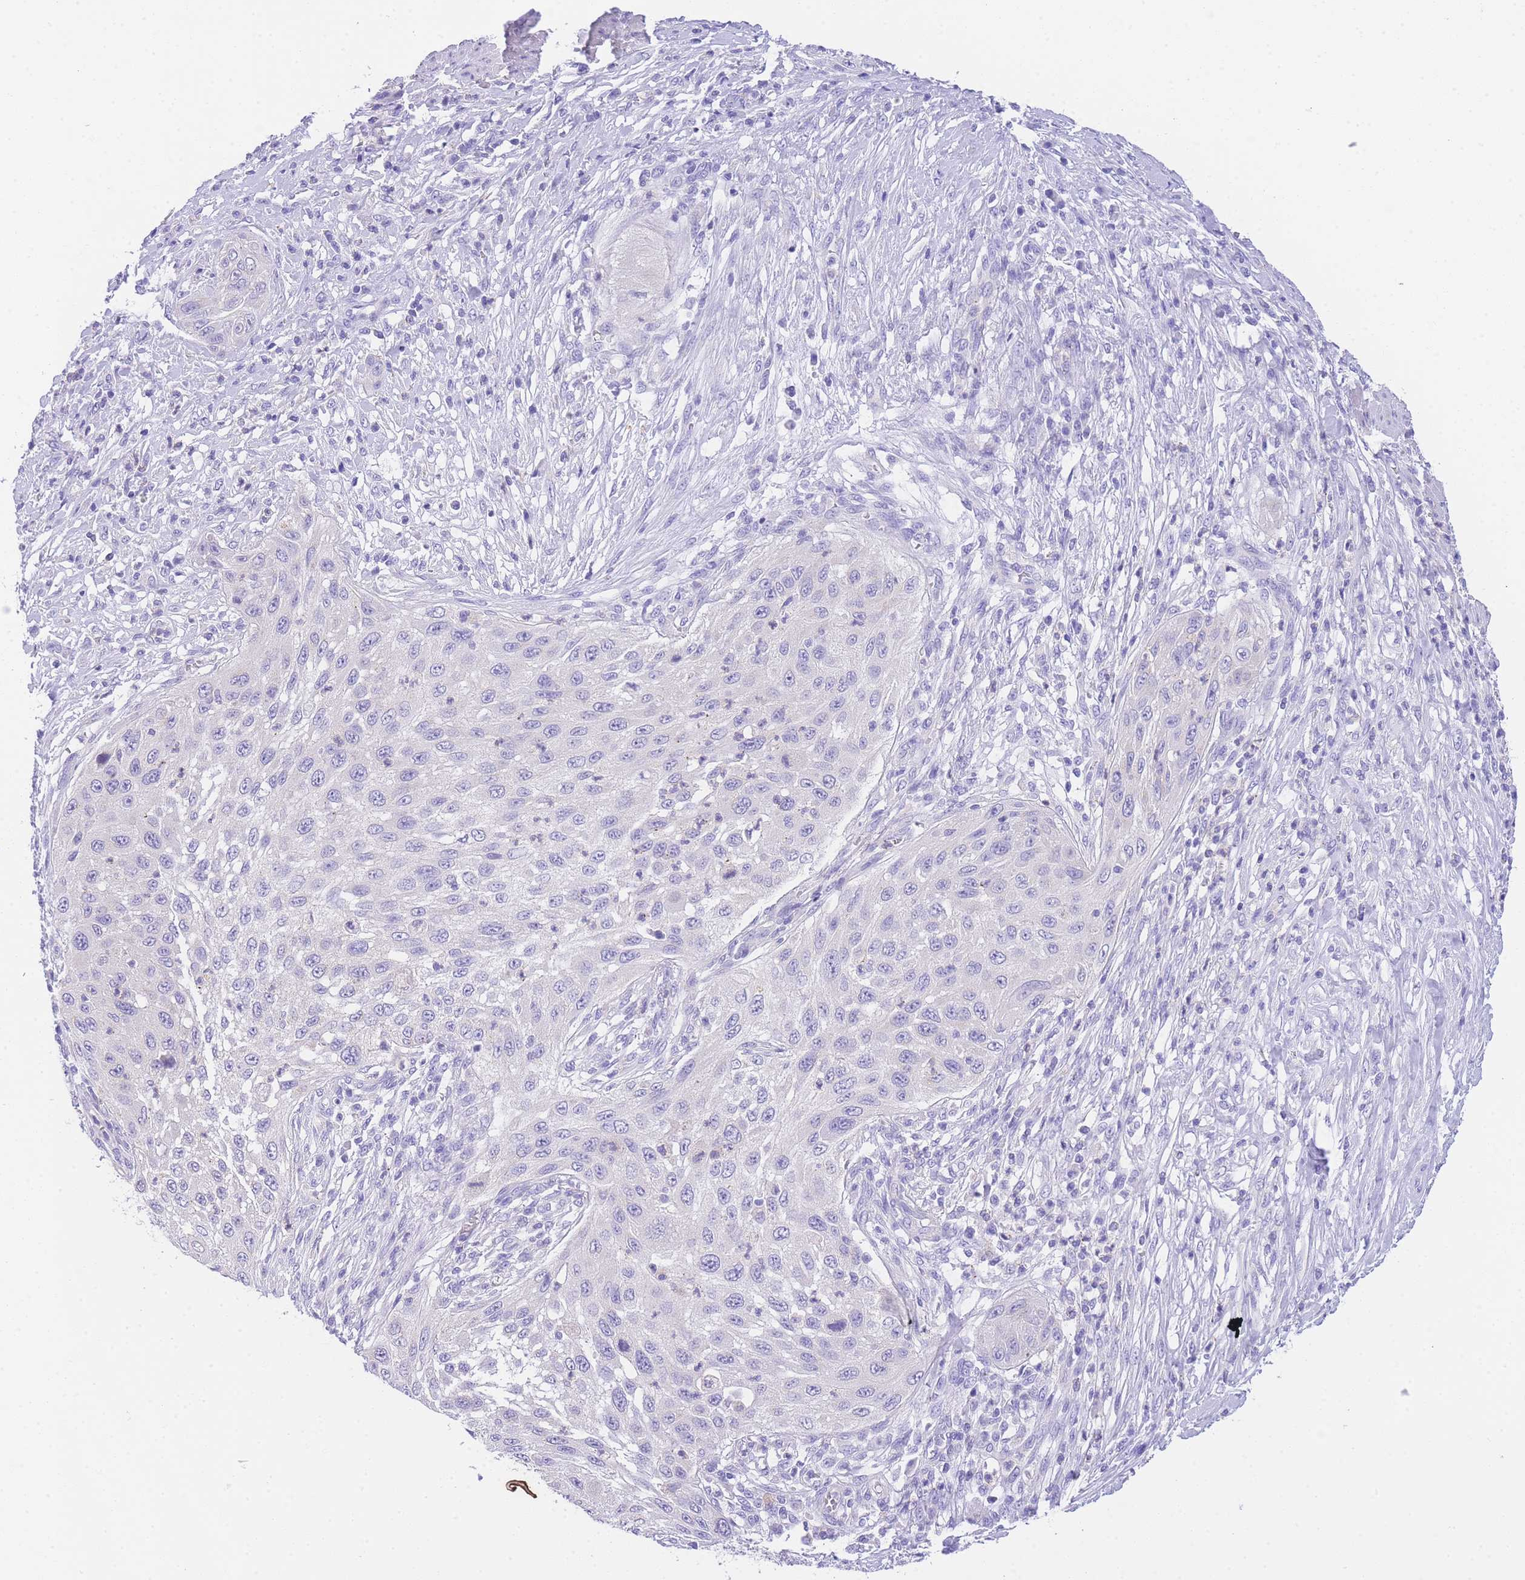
{"staining": {"intensity": "negative", "quantity": "none", "location": "none"}, "tissue": "cervical cancer", "cell_type": "Tumor cells", "image_type": "cancer", "snomed": [{"axis": "morphology", "description": "Squamous cell carcinoma, NOS"}, {"axis": "topography", "description": "Cervix"}], "caption": "Human cervical squamous cell carcinoma stained for a protein using immunohistochemistry shows no expression in tumor cells.", "gene": "EPN2", "patient": {"sex": "female", "age": 42}}